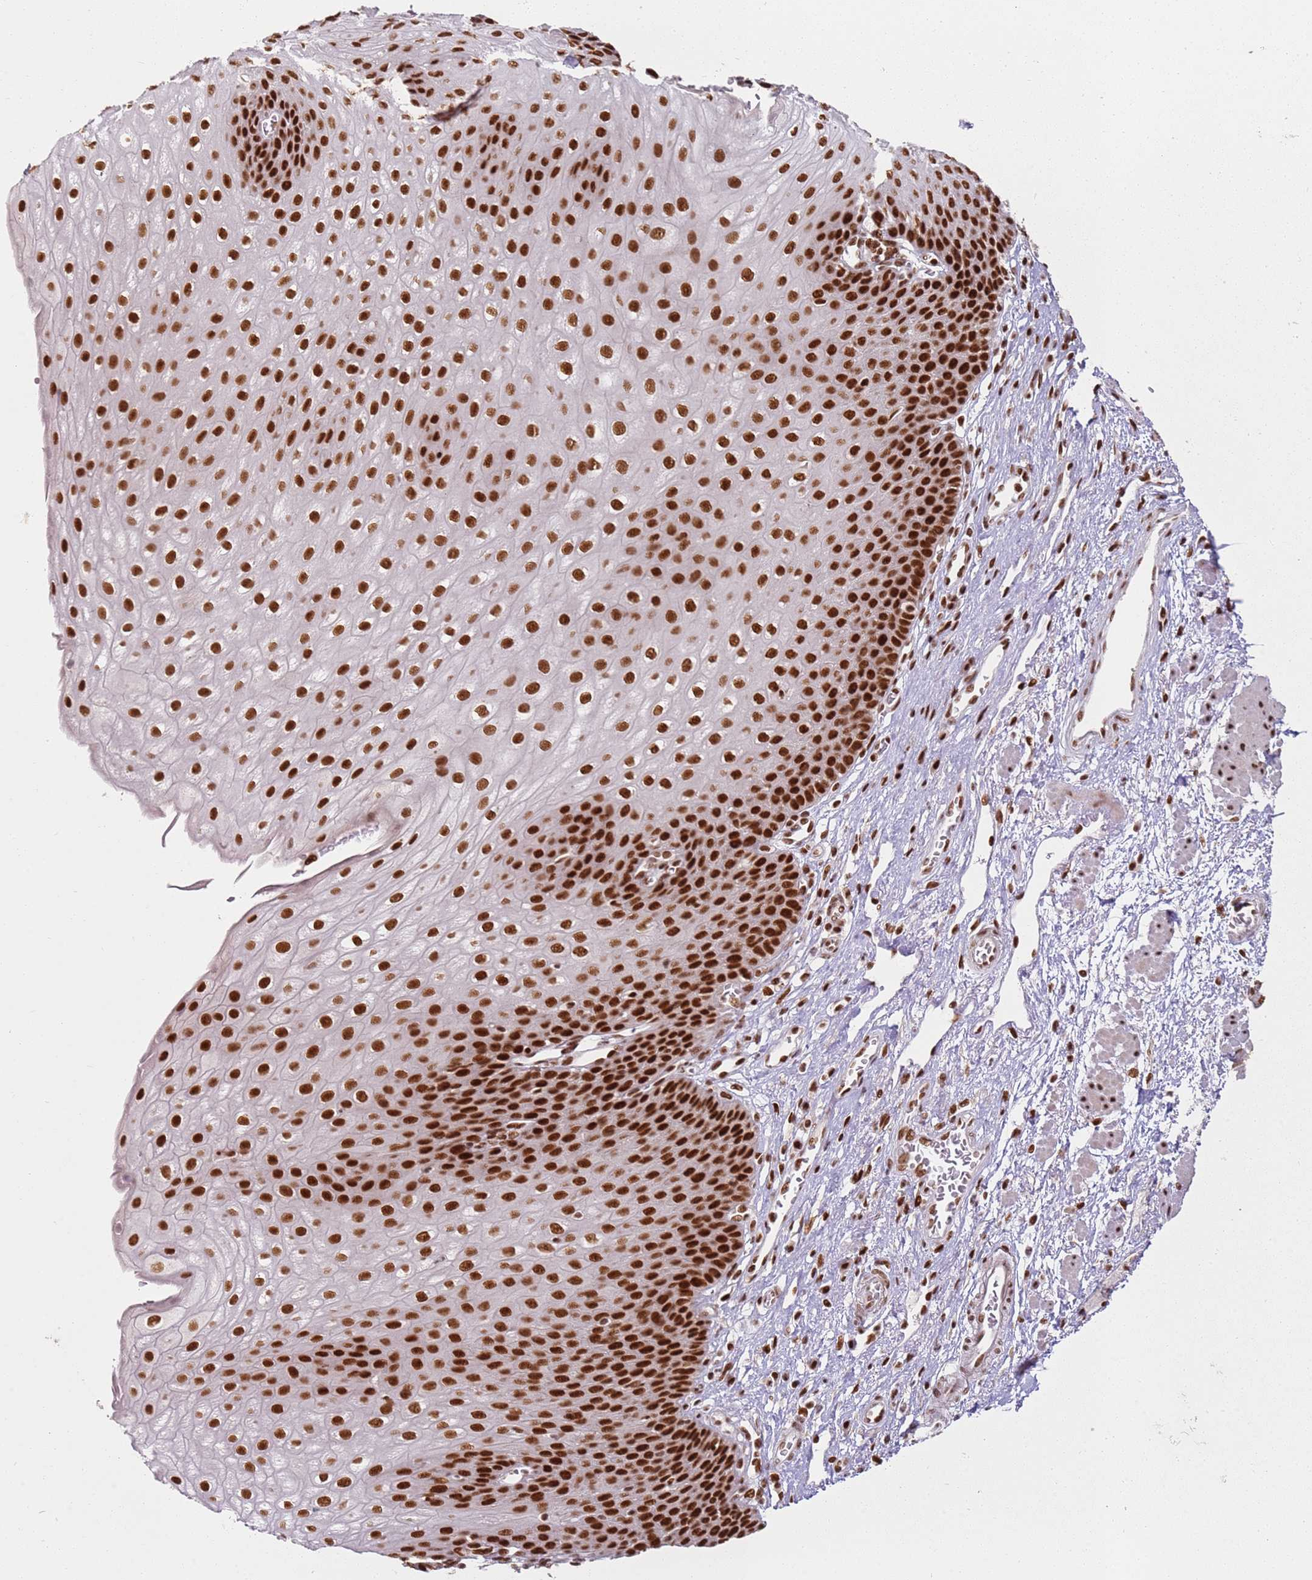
{"staining": {"intensity": "strong", "quantity": ">75%", "location": "nuclear"}, "tissue": "esophagus", "cell_type": "Squamous epithelial cells", "image_type": "normal", "snomed": [{"axis": "morphology", "description": "Normal tissue, NOS"}, {"axis": "topography", "description": "Esophagus"}], "caption": "IHC (DAB) staining of benign human esophagus reveals strong nuclear protein positivity in about >75% of squamous epithelial cells.", "gene": "TENT4A", "patient": {"sex": "male", "age": 71}}